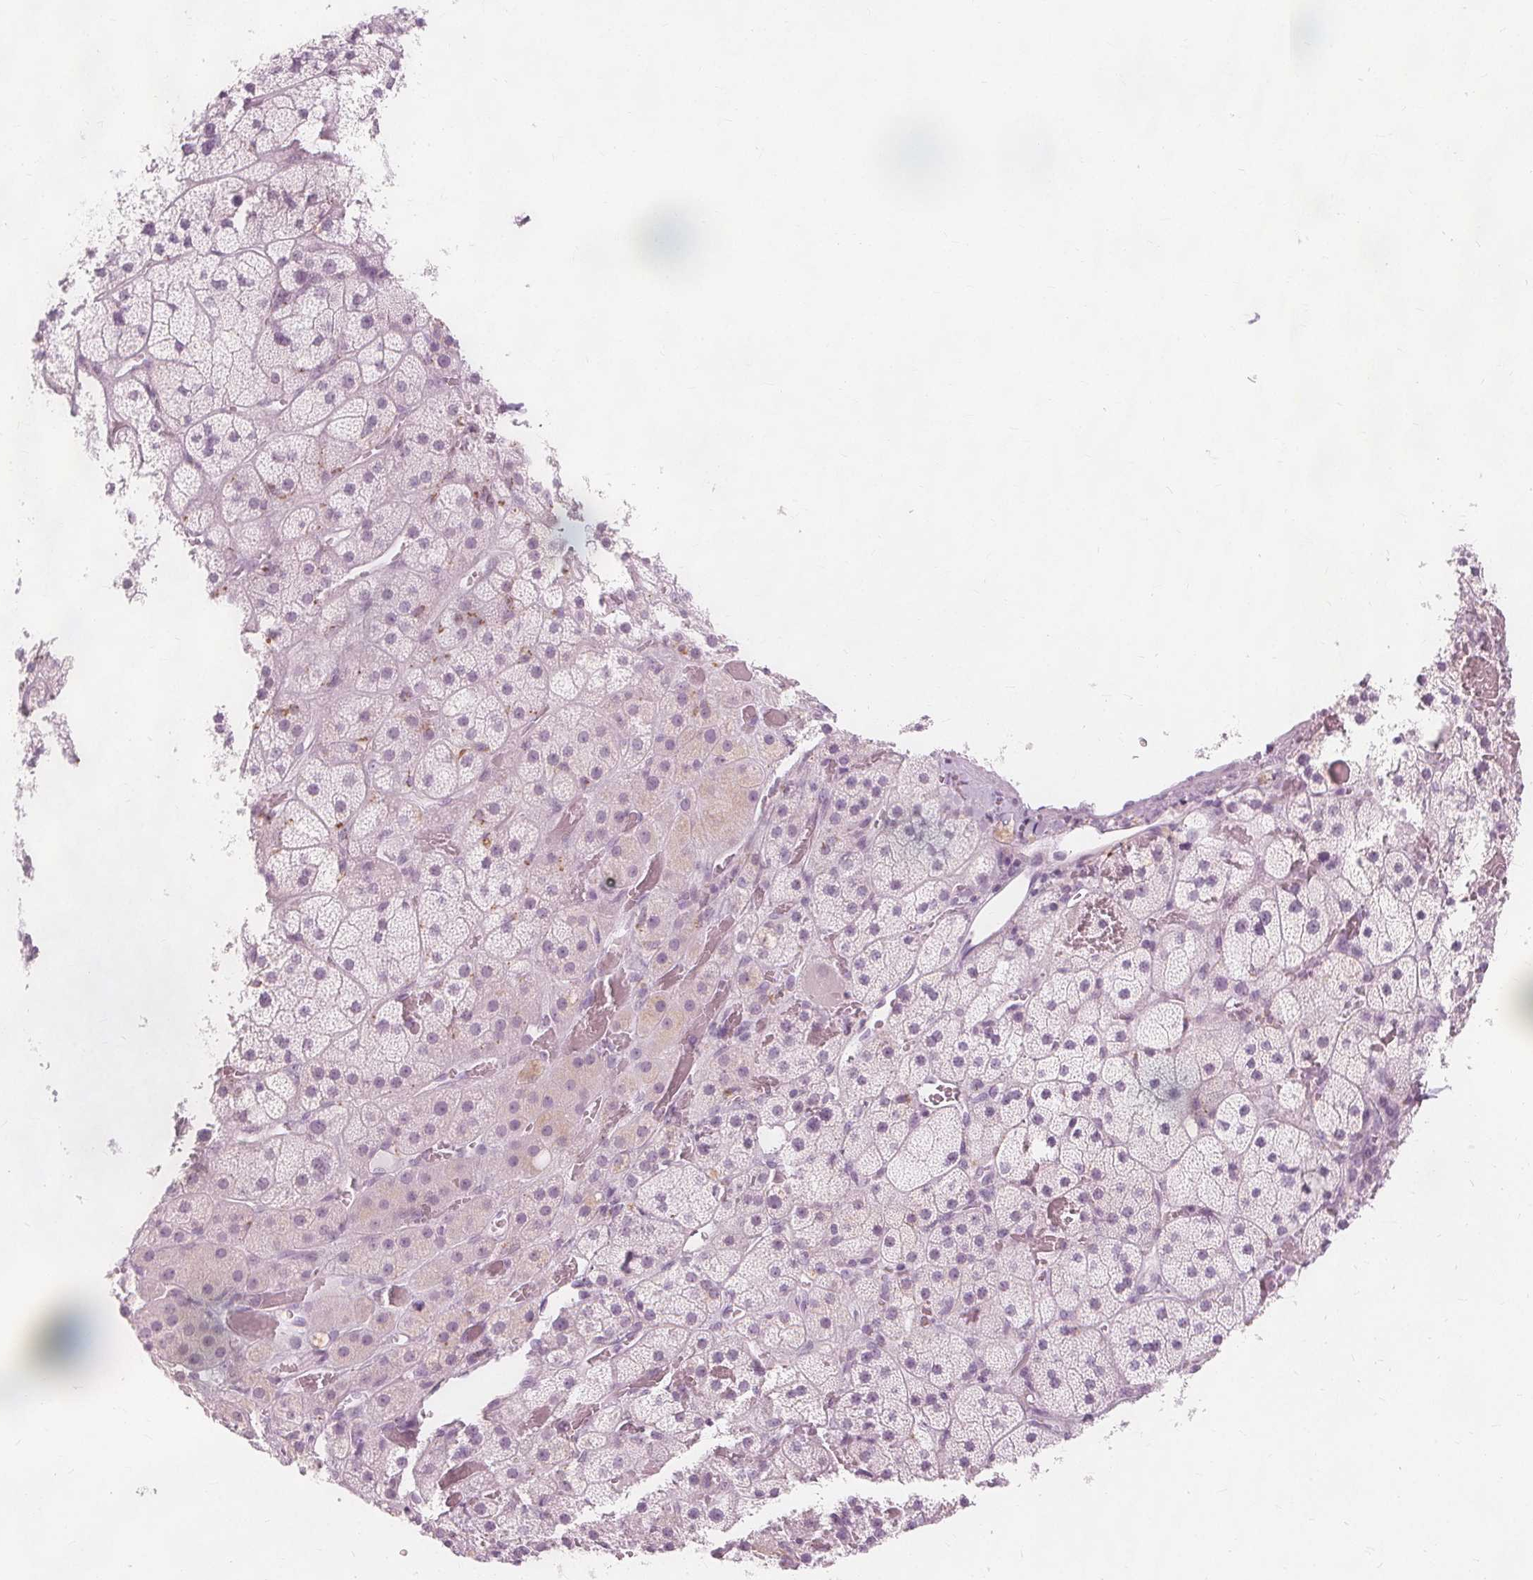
{"staining": {"intensity": "weak", "quantity": "<25%", "location": "cytoplasmic/membranous"}, "tissue": "adrenal gland", "cell_type": "Glandular cells", "image_type": "normal", "snomed": [{"axis": "morphology", "description": "Normal tissue, NOS"}, {"axis": "topography", "description": "Adrenal gland"}], "caption": "Immunohistochemistry of benign adrenal gland reveals no staining in glandular cells.", "gene": "TFF1", "patient": {"sex": "male", "age": 57}}